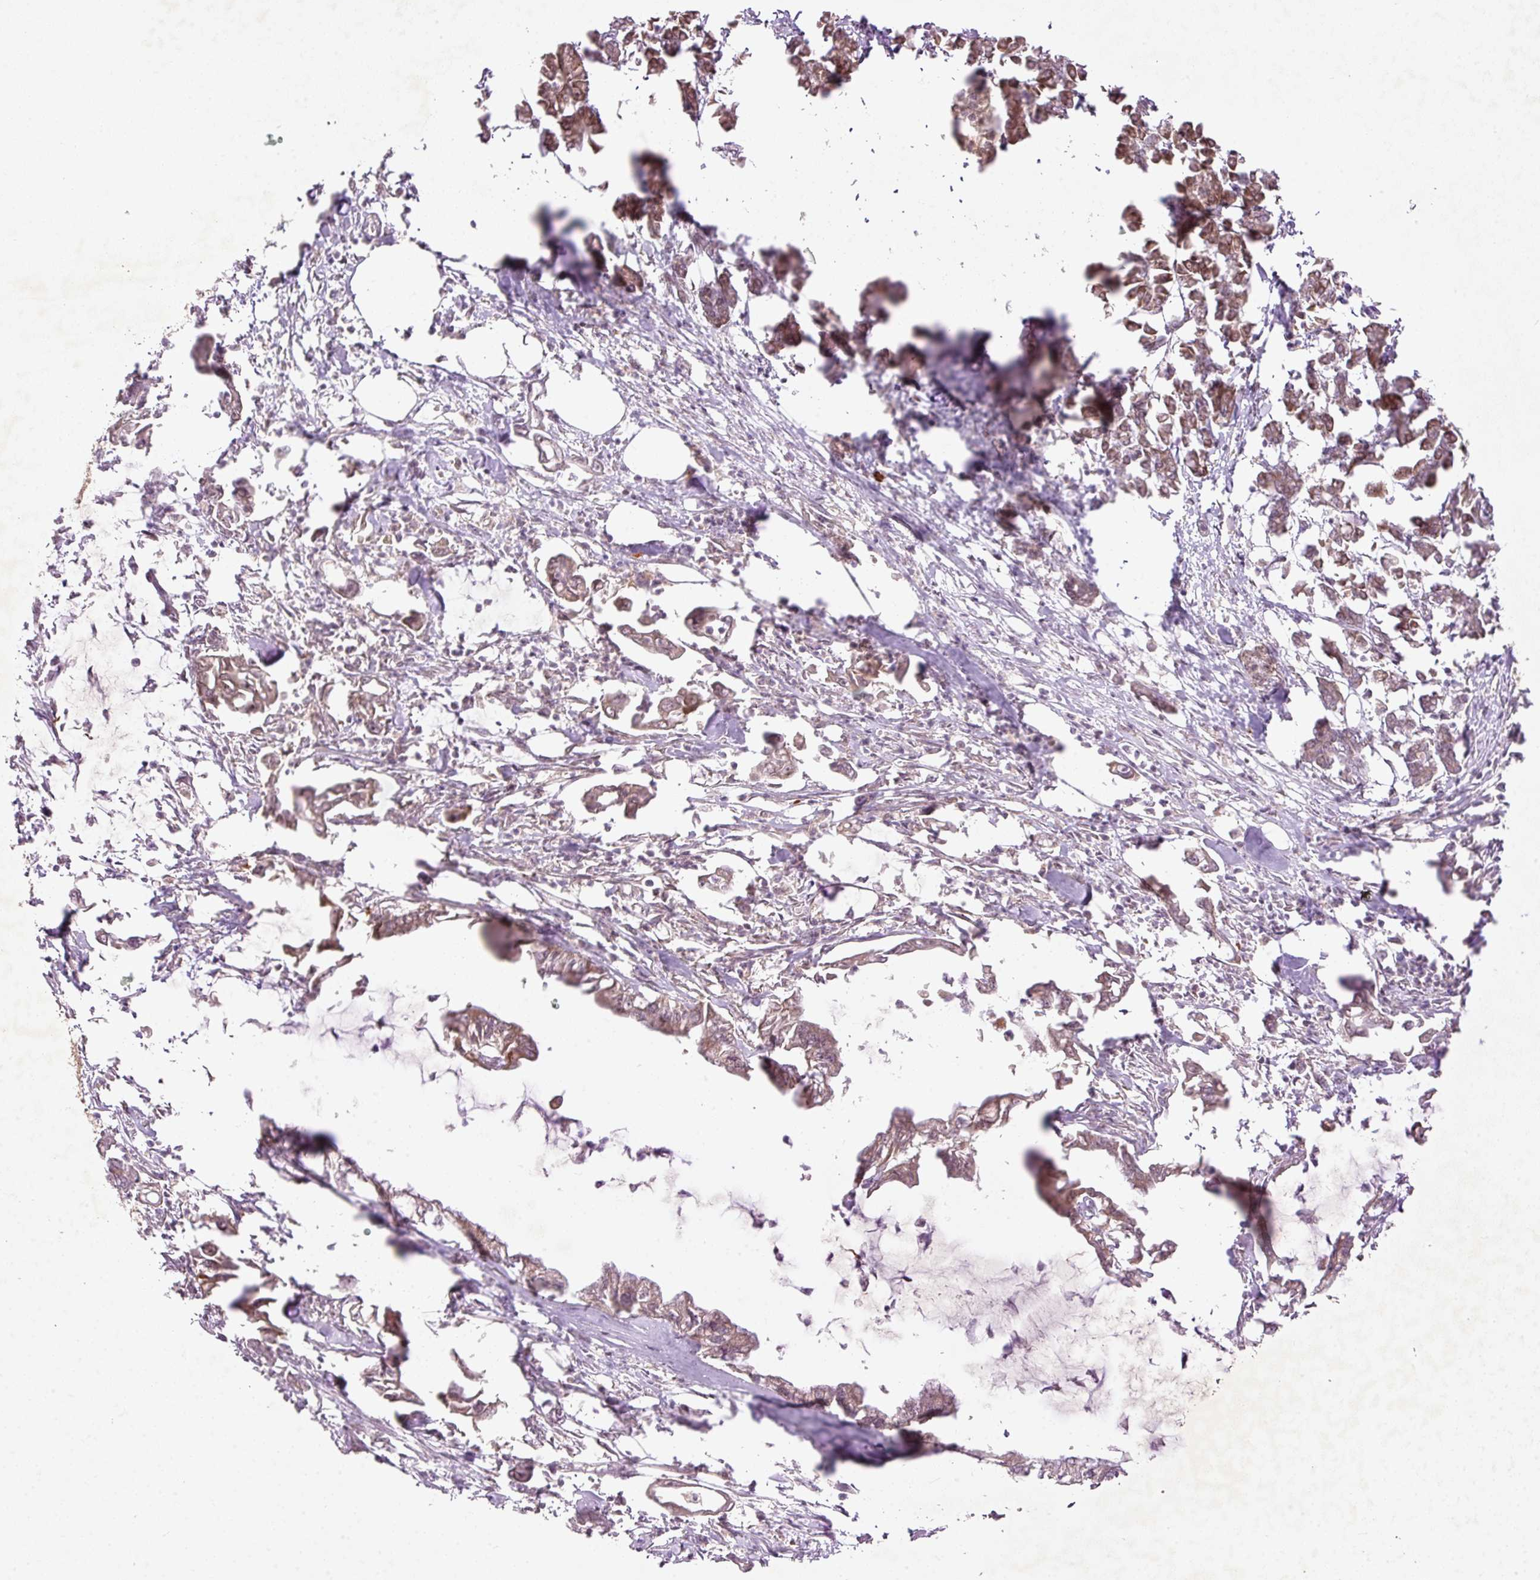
{"staining": {"intensity": "weak", "quantity": "25%-75%", "location": "cytoplasmic/membranous"}, "tissue": "pancreatic cancer", "cell_type": "Tumor cells", "image_type": "cancer", "snomed": [{"axis": "morphology", "description": "Adenocarcinoma, NOS"}, {"axis": "topography", "description": "Pancreas"}], "caption": "This is an image of immunohistochemistry staining of pancreatic adenocarcinoma, which shows weak staining in the cytoplasmic/membranous of tumor cells.", "gene": "PCDHB1", "patient": {"sex": "male", "age": 61}}